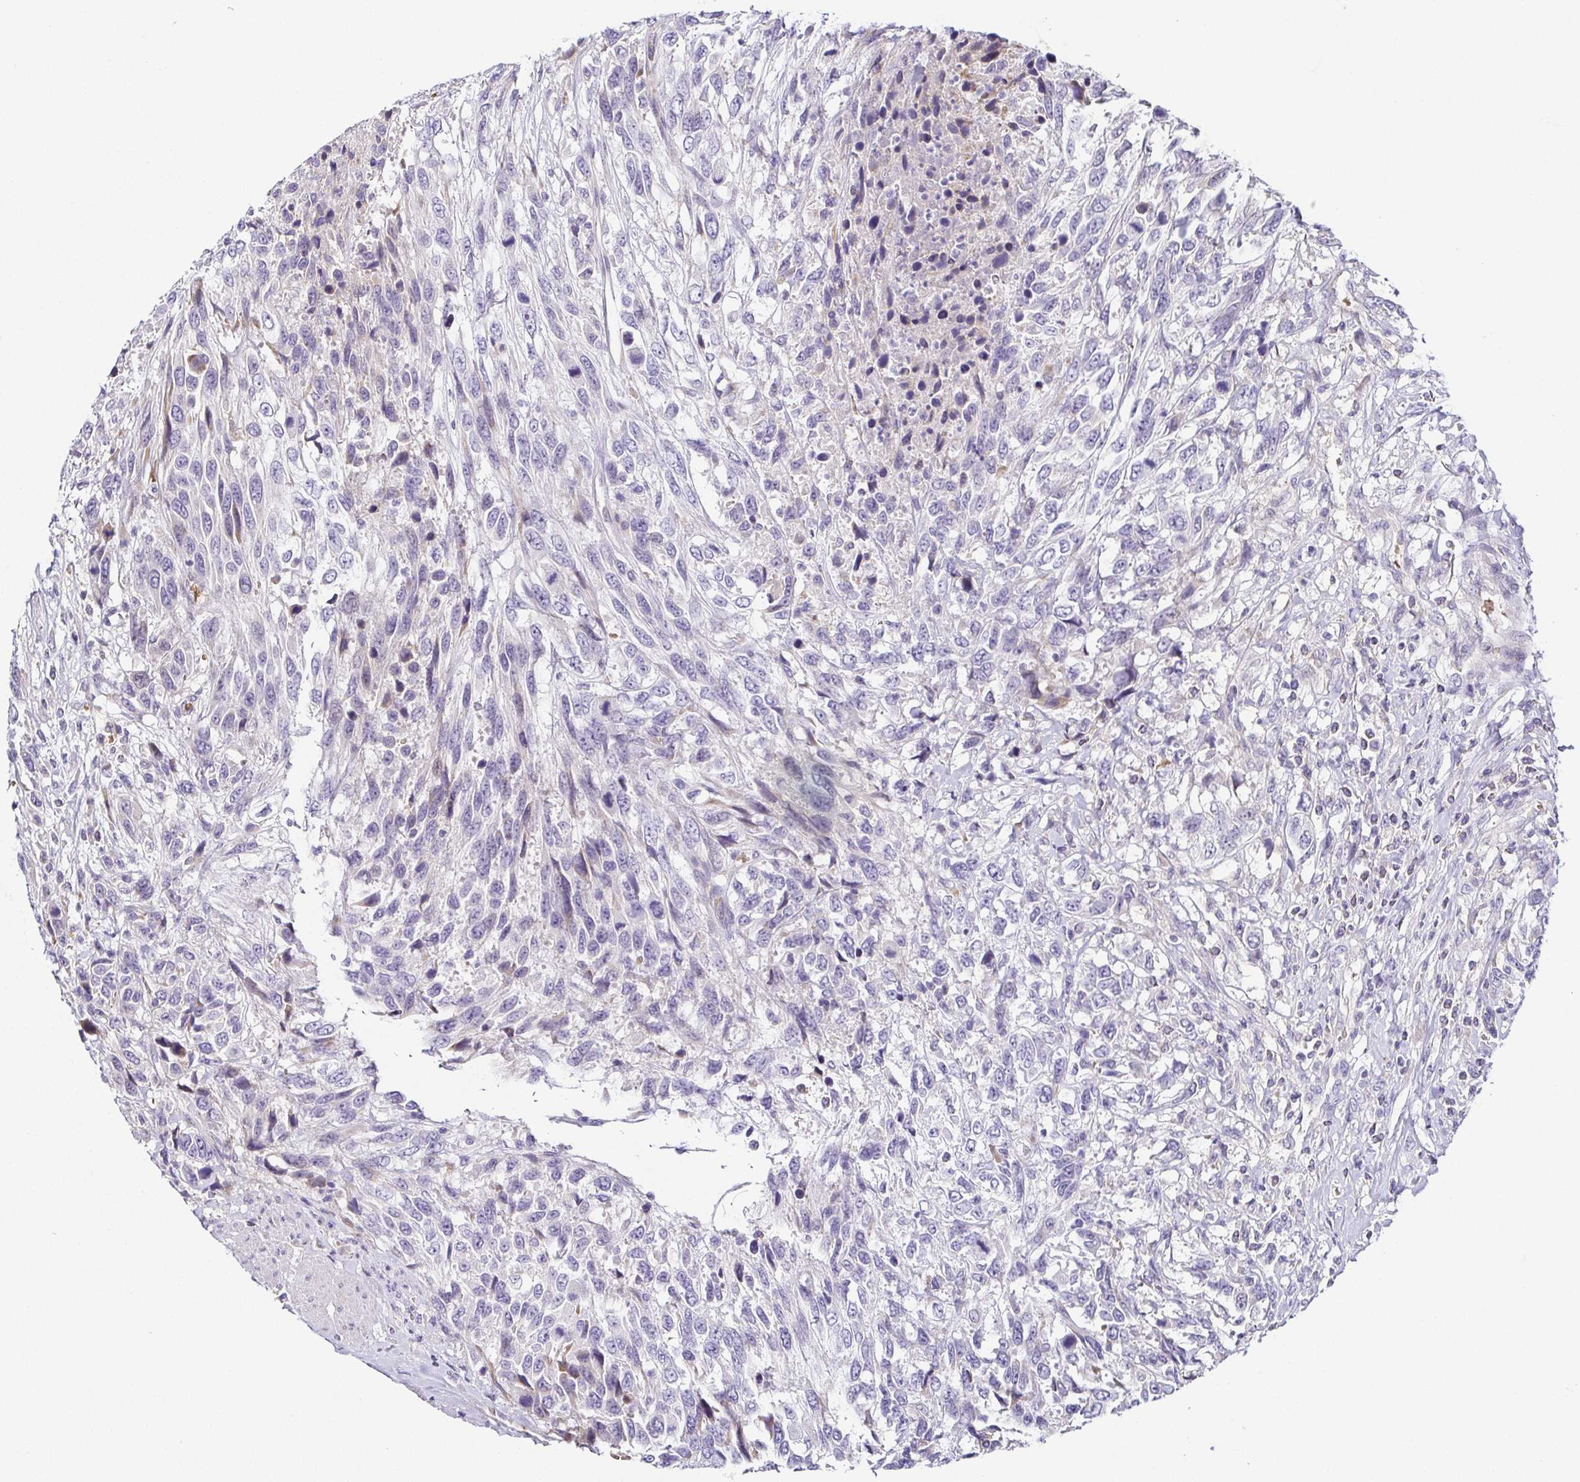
{"staining": {"intensity": "negative", "quantity": "none", "location": "none"}, "tissue": "urothelial cancer", "cell_type": "Tumor cells", "image_type": "cancer", "snomed": [{"axis": "morphology", "description": "Urothelial carcinoma, High grade"}, {"axis": "topography", "description": "Urinary bladder"}], "caption": "The photomicrograph demonstrates no staining of tumor cells in urothelial carcinoma (high-grade).", "gene": "FAM162B", "patient": {"sex": "female", "age": 70}}